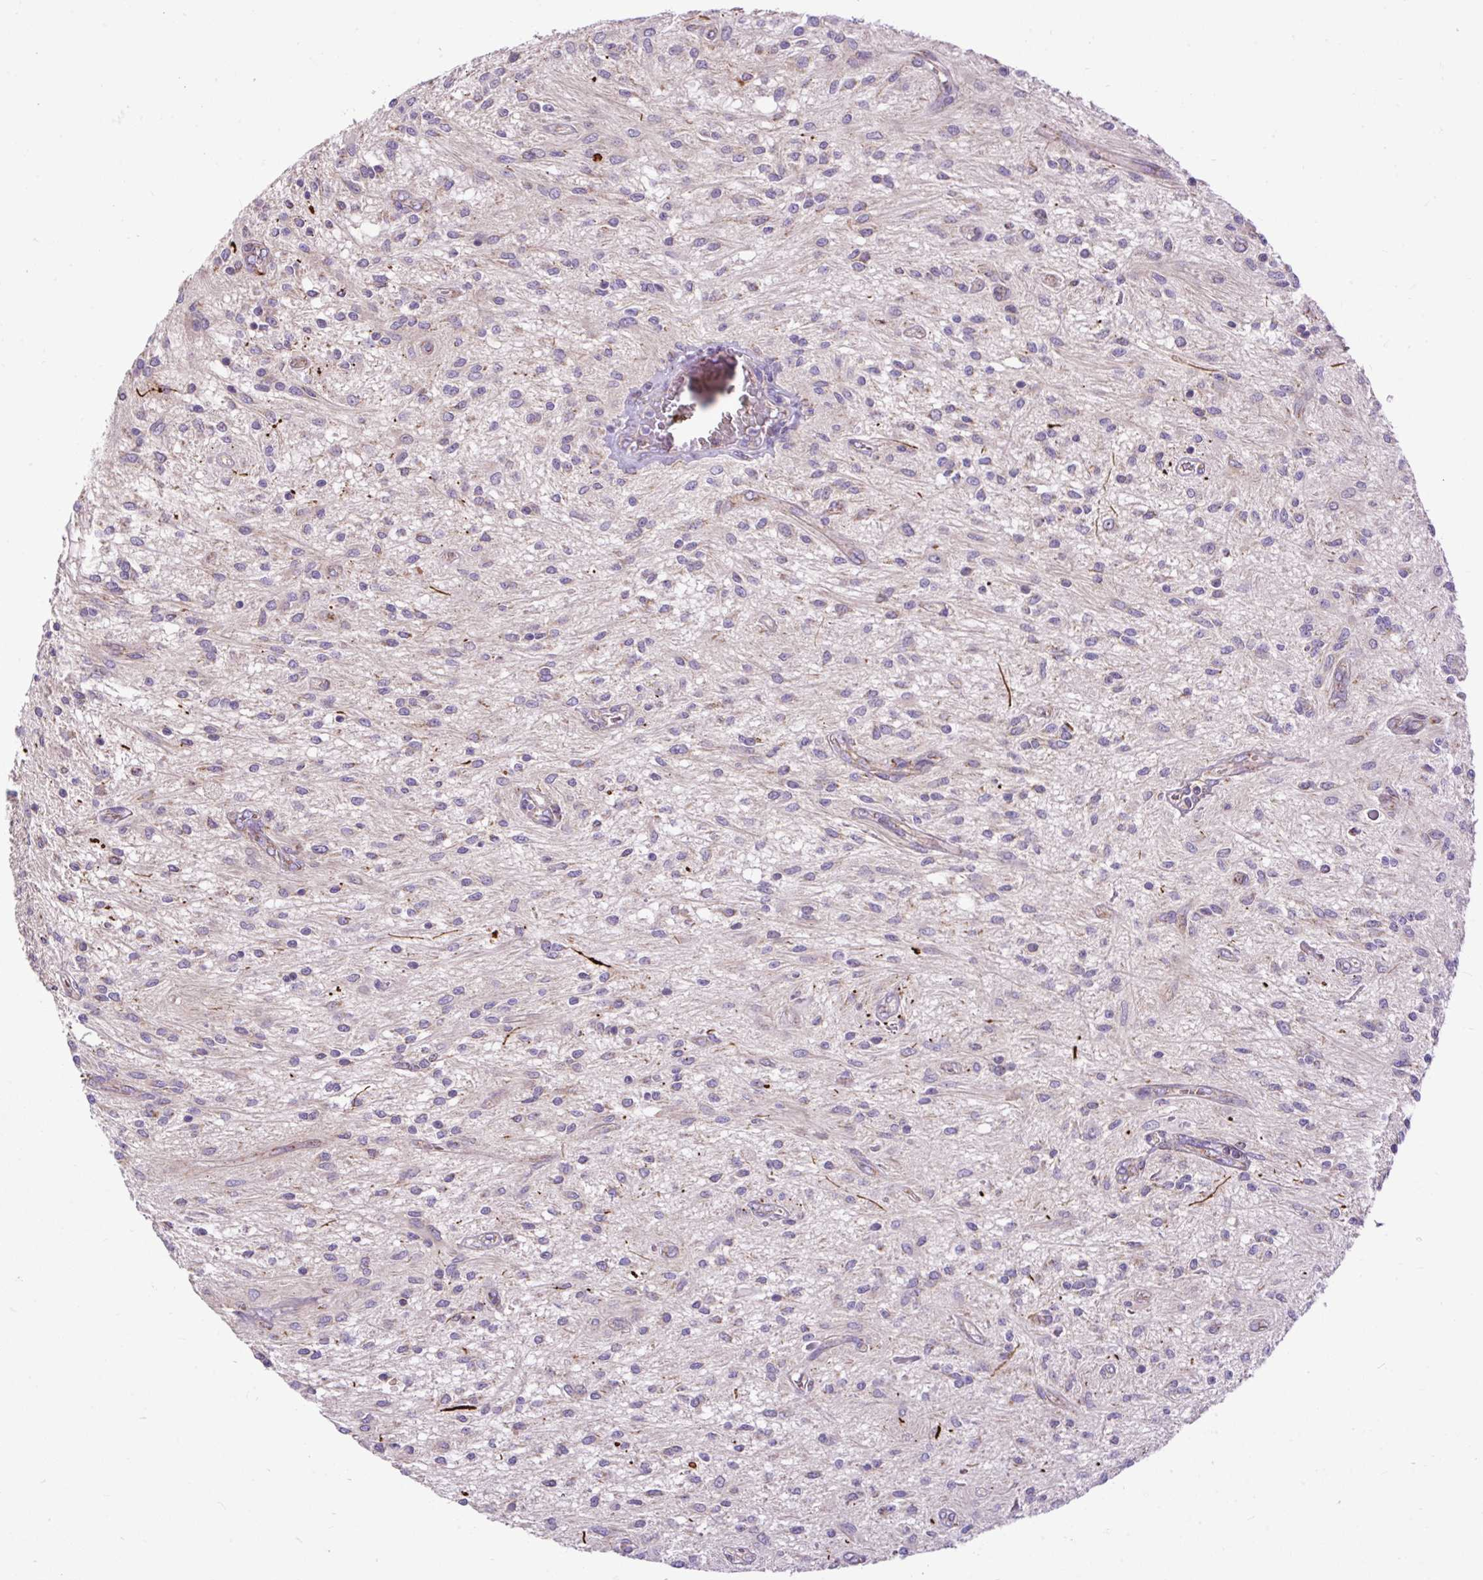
{"staining": {"intensity": "negative", "quantity": "none", "location": "none"}, "tissue": "glioma", "cell_type": "Tumor cells", "image_type": "cancer", "snomed": [{"axis": "morphology", "description": "Glioma, malignant, Low grade"}, {"axis": "topography", "description": "Cerebellum"}], "caption": "The immunohistochemistry (IHC) image has no significant staining in tumor cells of malignant glioma (low-grade) tissue. (Brightfield microscopy of DAB (3,3'-diaminobenzidine) immunohistochemistry (IHC) at high magnification).", "gene": "TOMM40", "patient": {"sex": "female", "age": 14}}